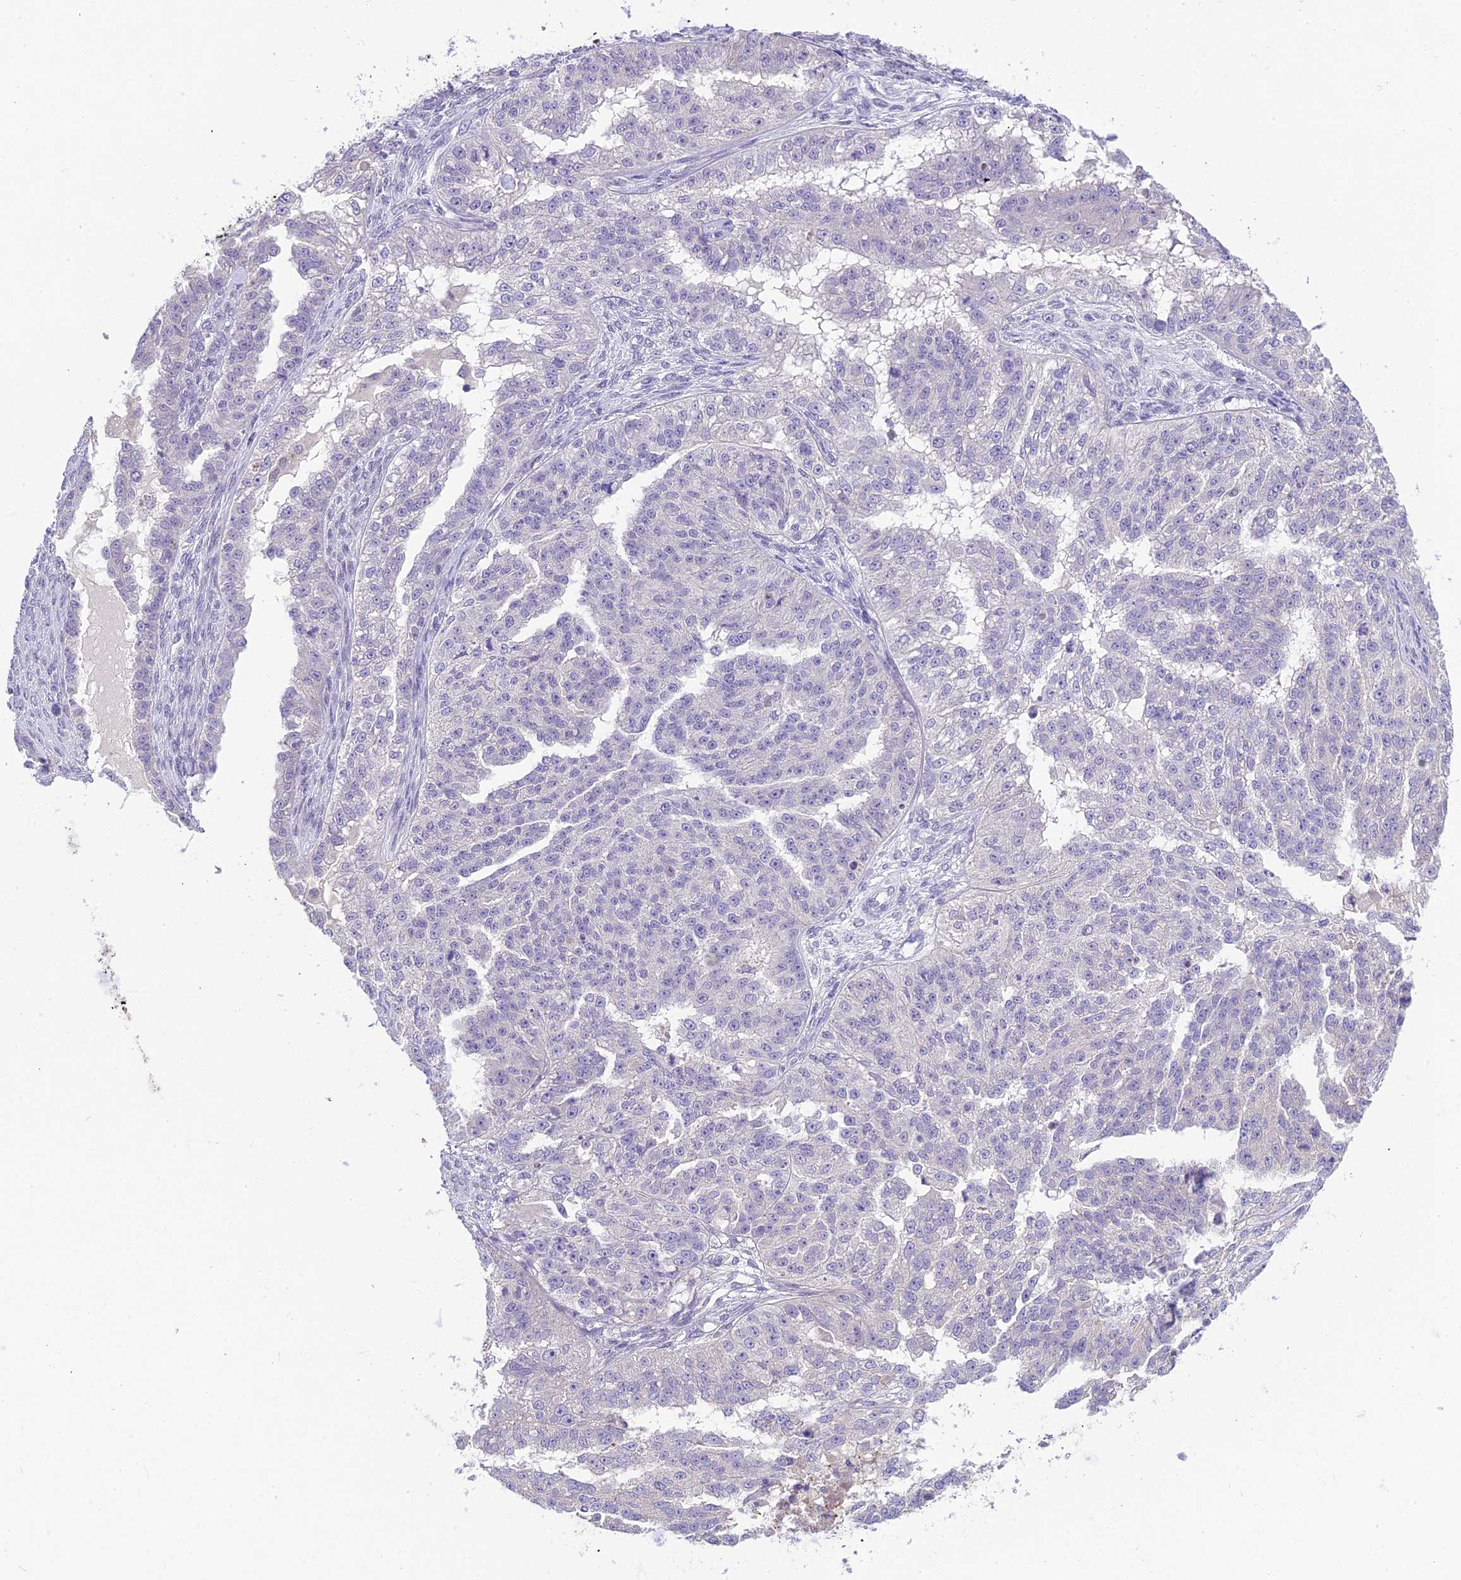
{"staining": {"intensity": "negative", "quantity": "none", "location": "none"}, "tissue": "ovarian cancer", "cell_type": "Tumor cells", "image_type": "cancer", "snomed": [{"axis": "morphology", "description": "Cystadenocarcinoma, serous, NOS"}, {"axis": "topography", "description": "Ovary"}], "caption": "This is a image of immunohistochemistry staining of ovarian cancer (serous cystadenocarcinoma), which shows no expression in tumor cells.", "gene": "BMT2", "patient": {"sex": "female", "age": 58}}